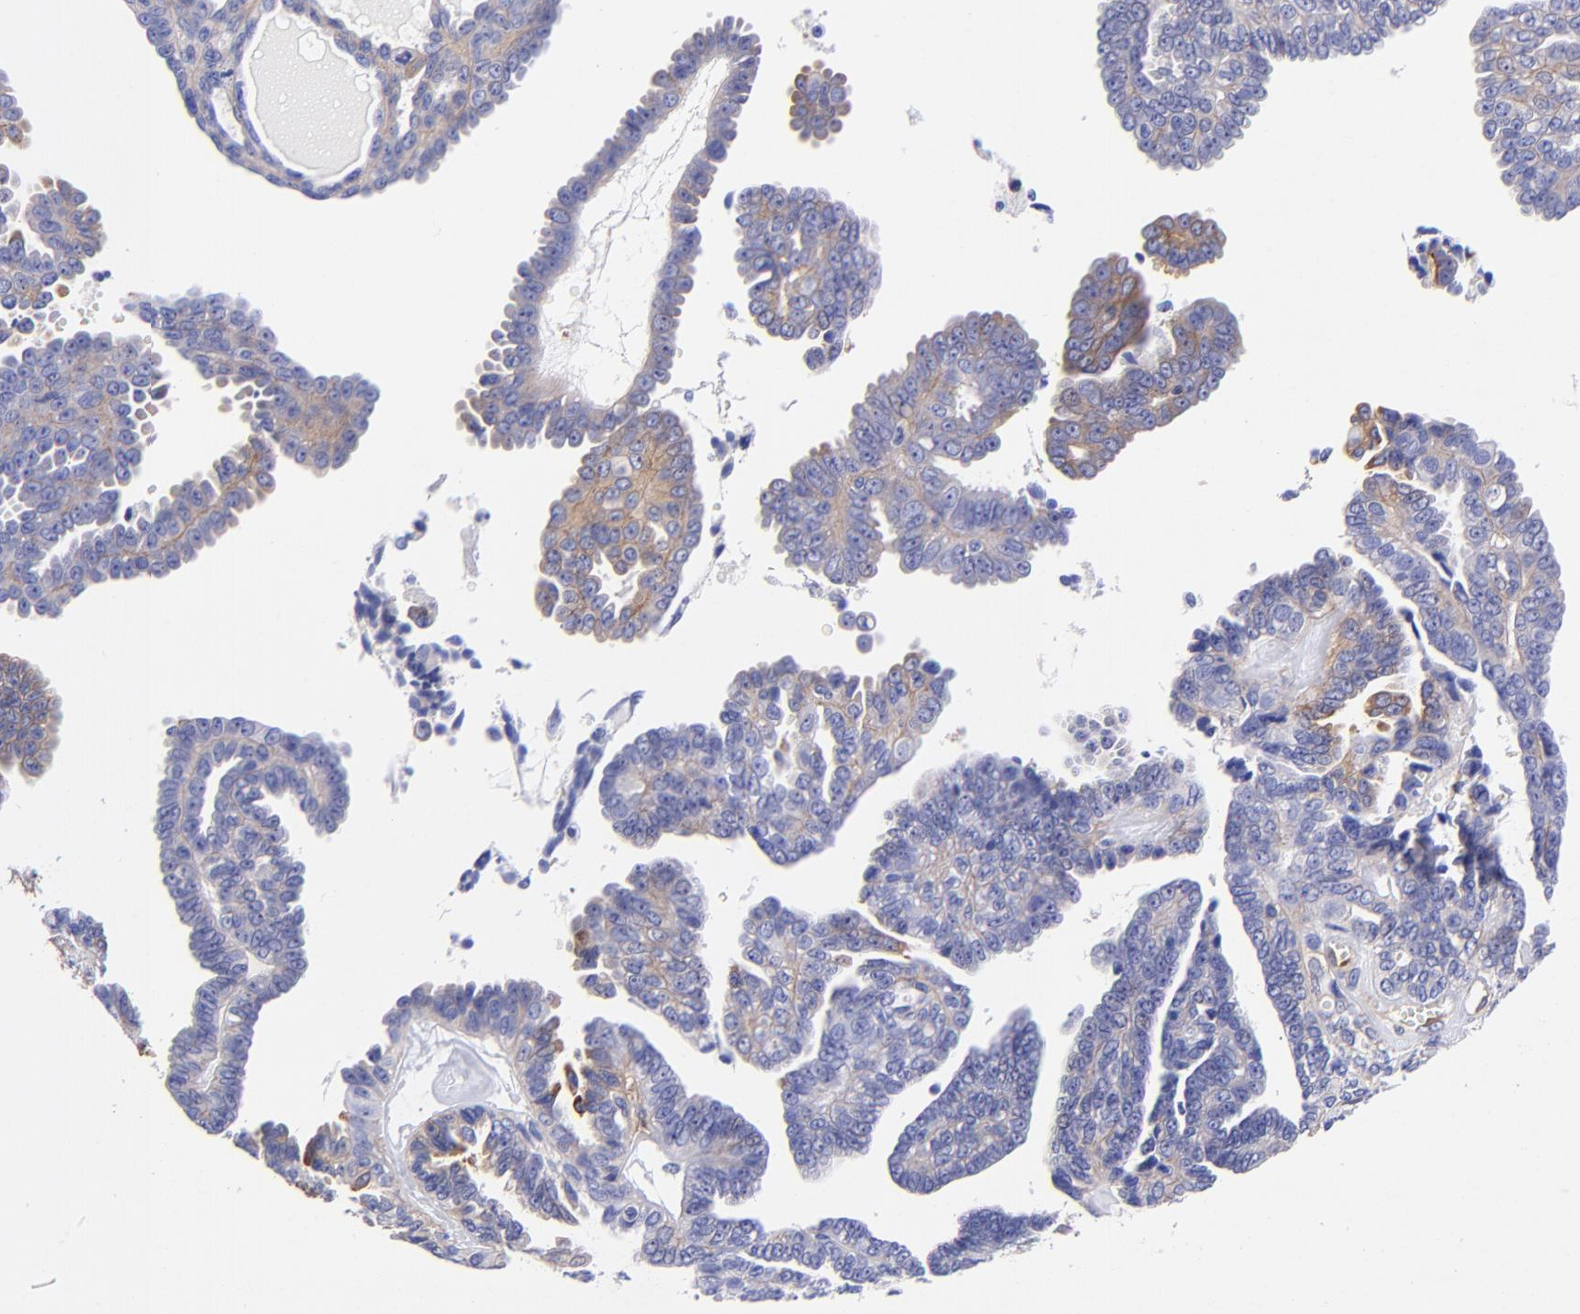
{"staining": {"intensity": "moderate", "quantity": "25%-75%", "location": "cytoplasmic/membranous"}, "tissue": "ovarian cancer", "cell_type": "Tumor cells", "image_type": "cancer", "snomed": [{"axis": "morphology", "description": "Cystadenocarcinoma, serous, NOS"}, {"axis": "topography", "description": "Ovary"}], "caption": "Moderate cytoplasmic/membranous protein staining is appreciated in about 25%-75% of tumor cells in ovarian cancer (serous cystadenocarcinoma). Nuclei are stained in blue.", "gene": "PPFIBP1", "patient": {"sex": "female", "age": 71}}